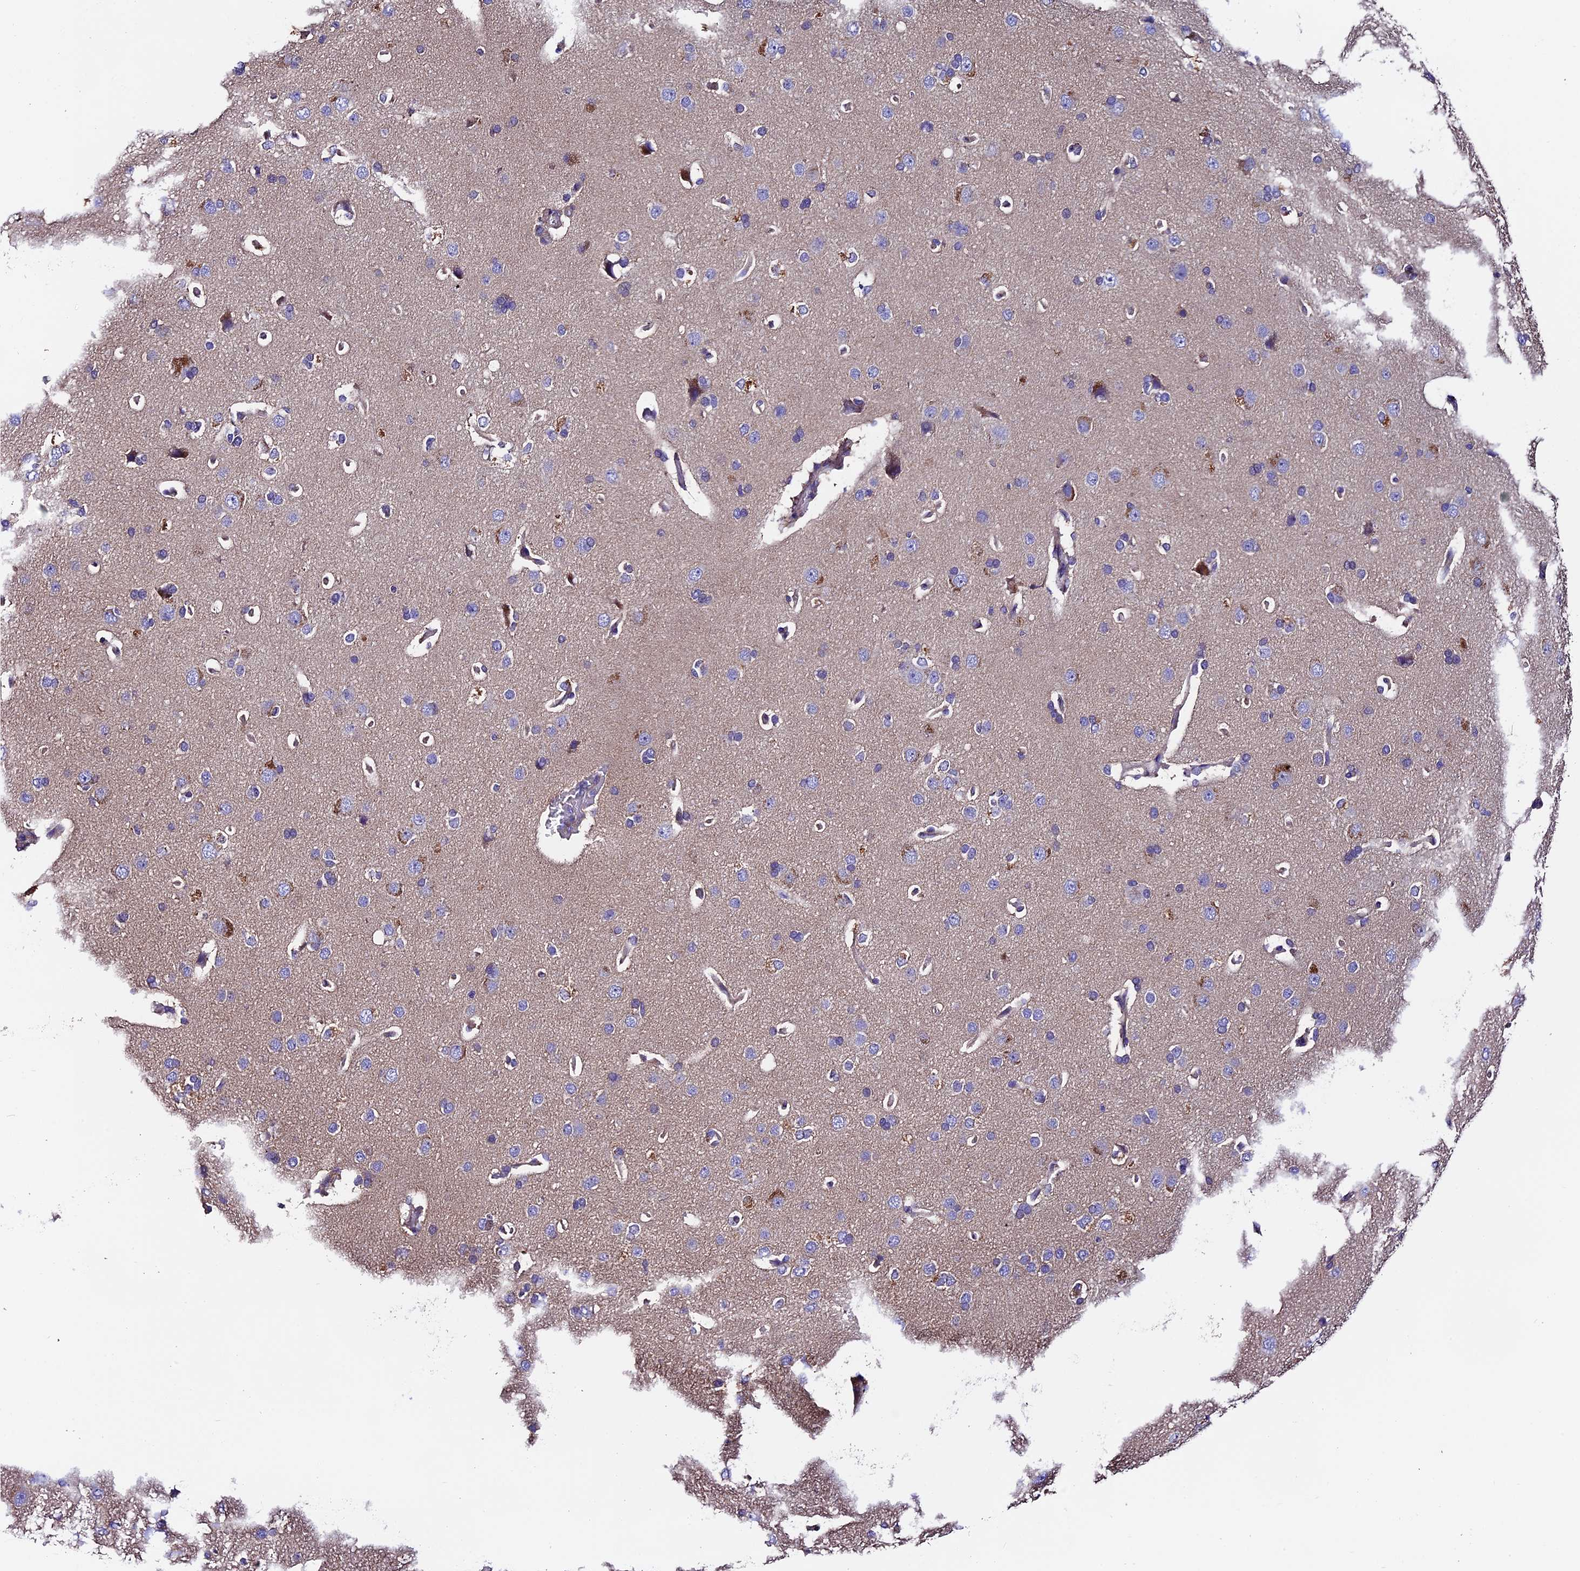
{"staining": {"intensity": "negative", "quantity": "none", "location": "none"}, "tissue": "cerebral cortex", "cell_type": "Endothelial cells", "image_type": "normal", "snomed": [{"axis": "morphology", "description": "Normal tissue, NOS"}, {"axis": "topography", "description": "Cerebral cortex"}], "caption": "Immunohistochemistry (IHC) micrograph of unremarkable human cerebral cortex stained for a protein (brown), which exhibits no expression in endothelial cells. The staining is performed using DAB brown chromogen with nuclei counter-stained in using hematoxylin.", "gene": "COMTD1", "patient": {"sex": "male", "age": 62}}